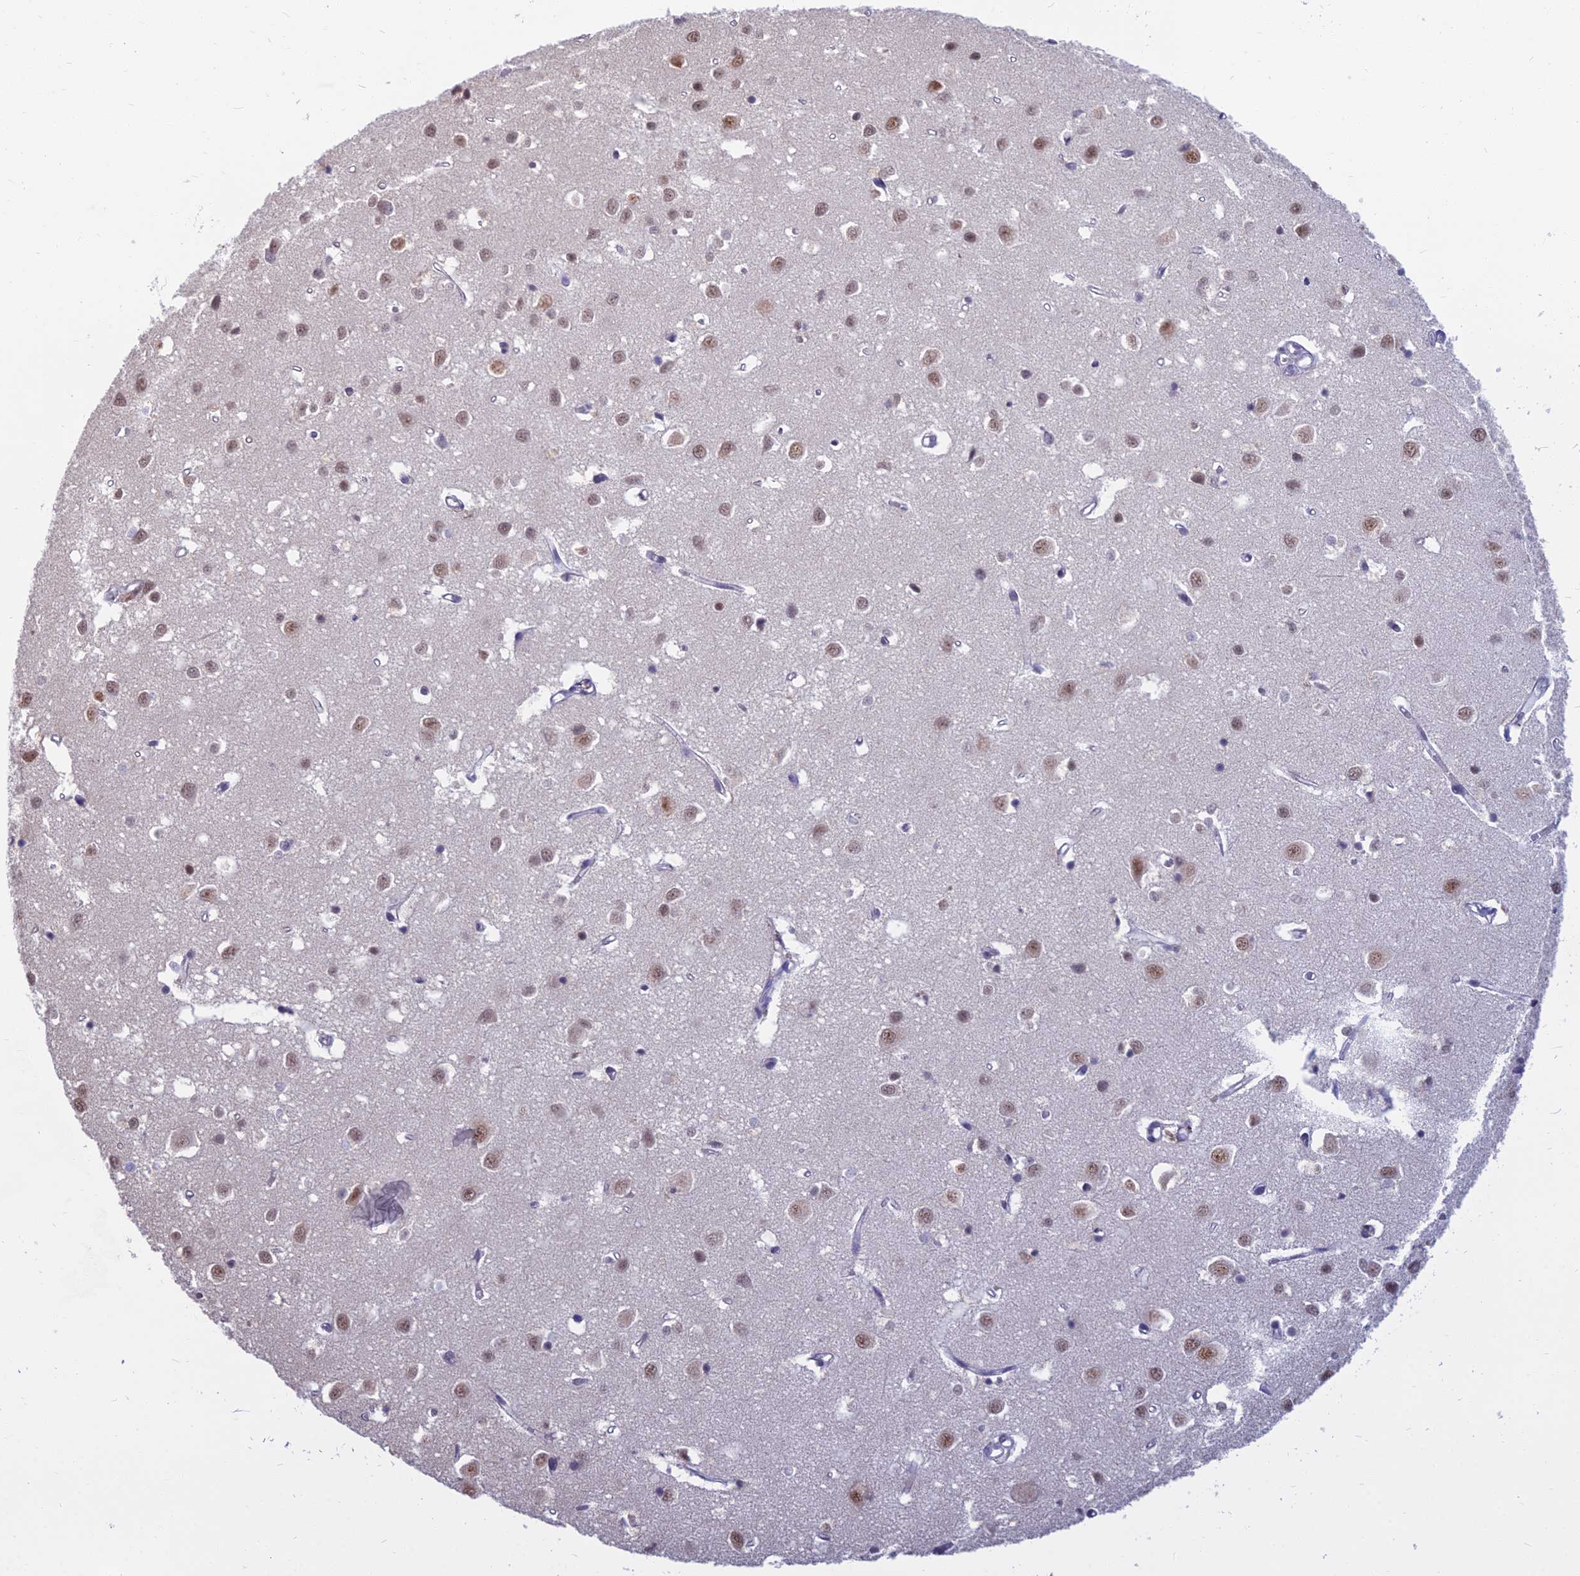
{"staining": {"intensity": "negative", "quantity": "none", "location": "none"}, "tissue": "cerebral cortex", "cell_type": "Endothelial cells", "image_type": "normal", "snomed": [{"axis": "morphology", "description": "Normal tissue, NOS"}, {"axis": "topography", "description": "Cerebral cortex"}], "caption": "This is a histopathology image of immunohistochemistry (IHC) staining of benign cerebral cortex, which shows no positivity in endothelial cells.", "gene": "SRSF7", "patient": {"sex": "female", "age": 64}}